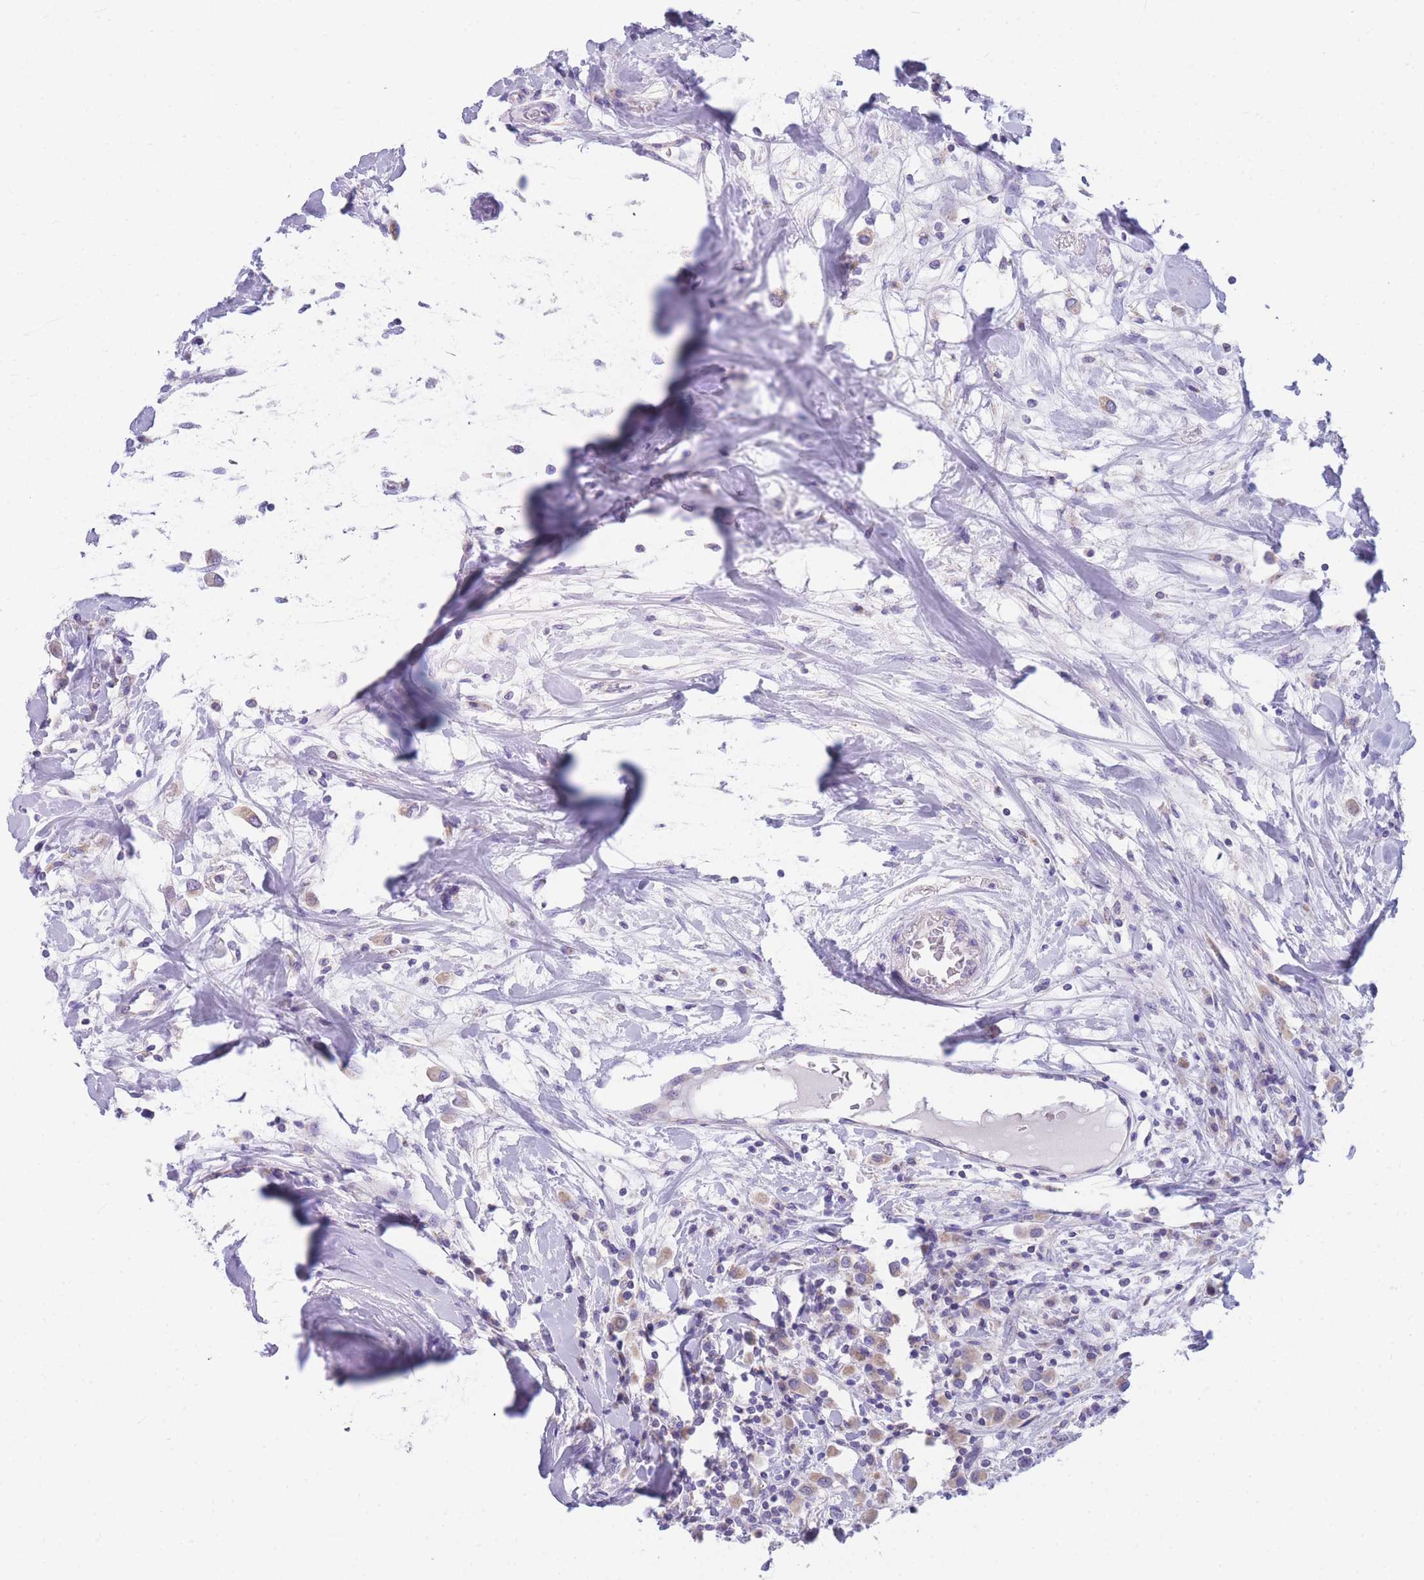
{"staining": {"intensity": "weak", "quantity": ">75%", "location": "cytoplasmic/membranous"}, "tissue": "breast cancer", "cell_type": "Tumor cells", "image_type": "cancer", "snomed": [{"axis": "morphology", "description": "Duct carcinoma"}, {"axis": "topography", "description": "Breast"}], "caption": "Breast cancer (invasive ductal carcinoma) stained for a protein exhibits weak cytoplasmic/membranous positivity in tumor cells.", "gene": "DHRS11", "patient": {"sex": "female", "age": 61}}